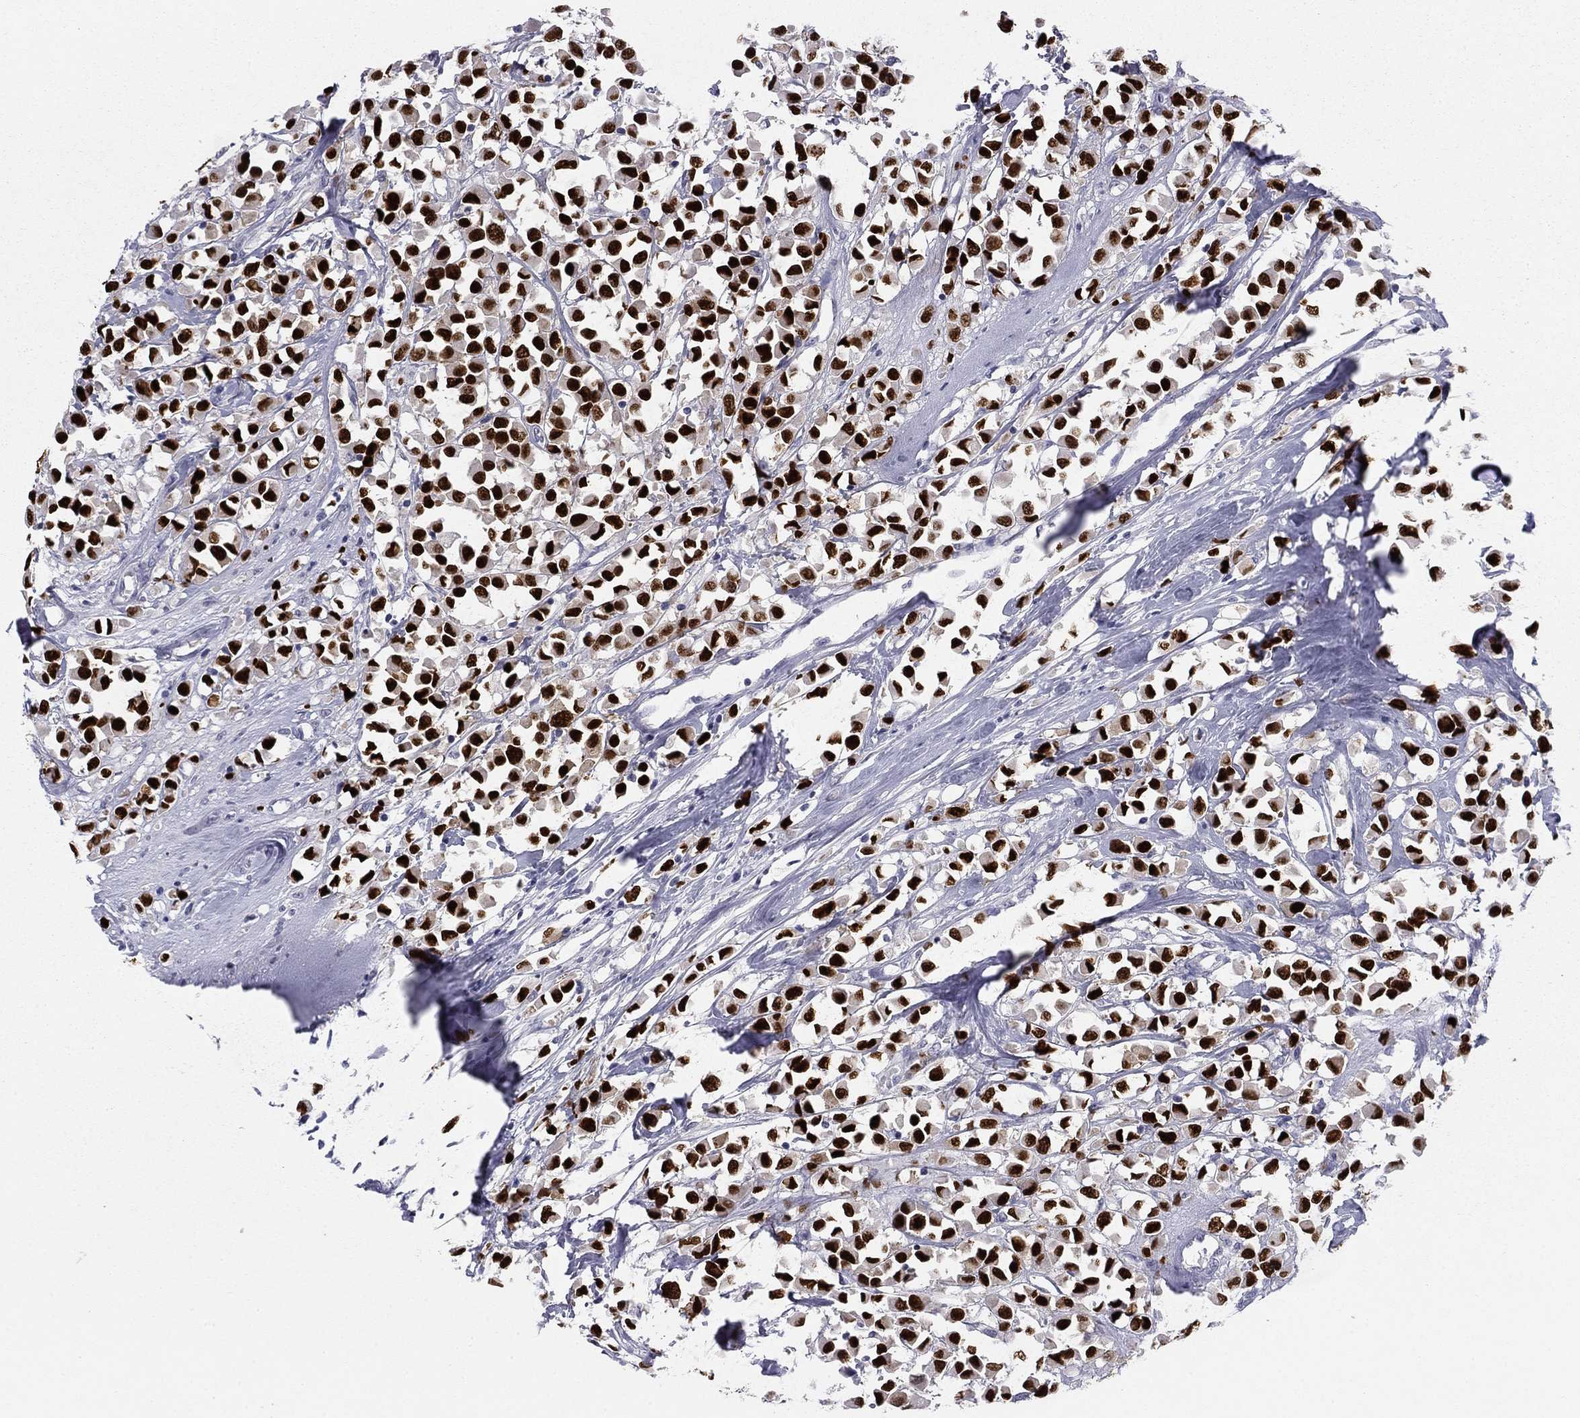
{"staining": {"intensity": "strong", "quantity": ">75%", "location": "nuclear"}, "tissue": "breast cancer", "cell_type": "Tumor cells", "image_type": "cancer", "snomed": [{"axis": "morphology", "description": "Duct carcinoma"}, {"axis": "topography", "description": "Breast"}], "caption": "Human breast infiltrating ductal carcinoma stained with a protein marker demonstrates strong staining in tumor cells.", "gene": "TFAP2B", "patient": {"sex": "female", "age": 61}}